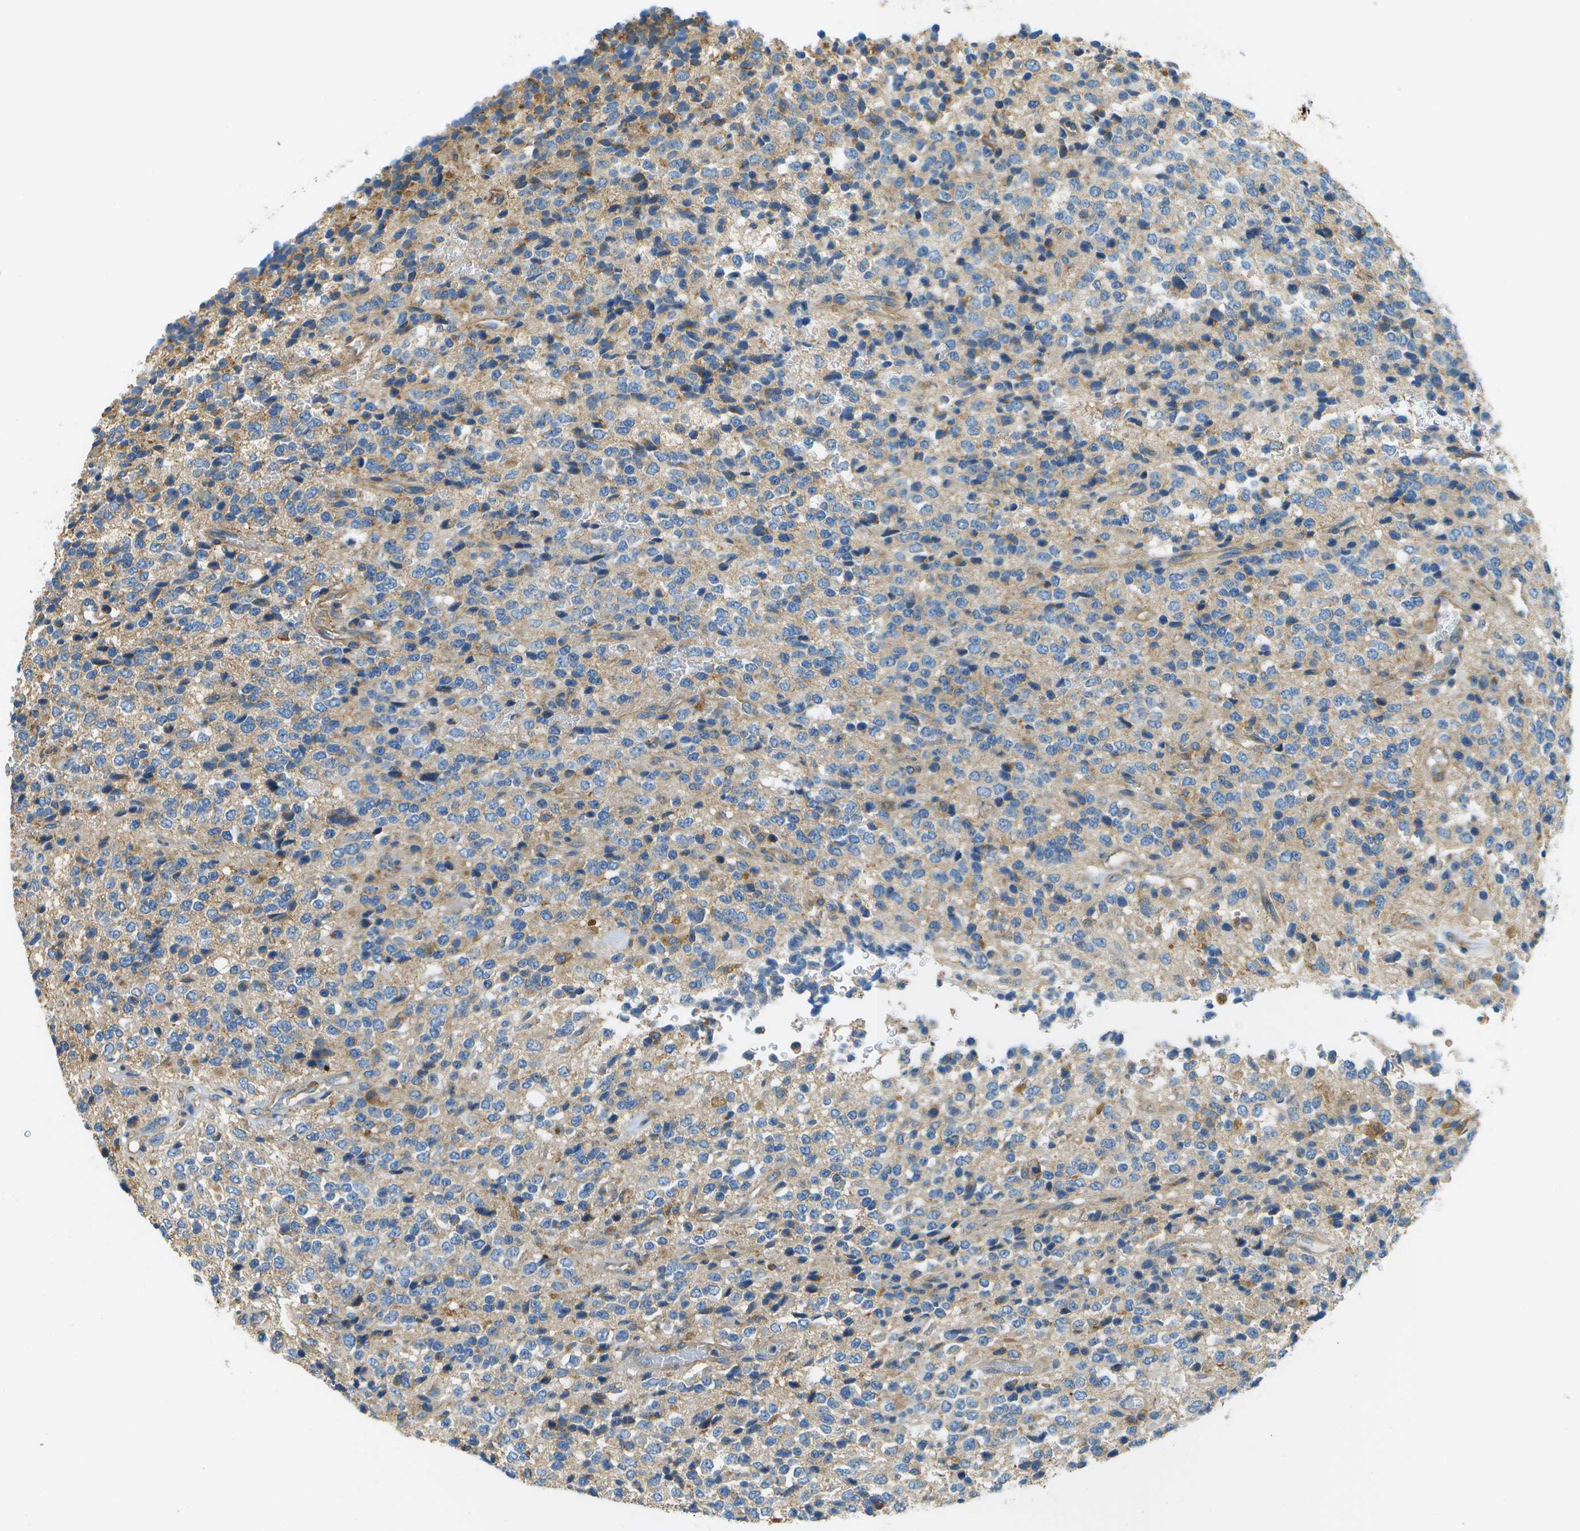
{"staining": {"intensity": "negative", "quantity": "none", "location": "none"}, "tissue": "glioma", "cell_type": "Tumor cells", "image_type": "cancer", "snomed": [{"axis": "morphology", "description": "Glioma, malignant, High grade"}, {"axis": "topography", "description": "pancreas cauda"}], "caption": "A photomicrograph of malignant glioma (high-grade) stained for a protein exhibits no brown staining in tumor cells.", "gene": "CLTC", "patient": {"sex": "male", "age": 60}}